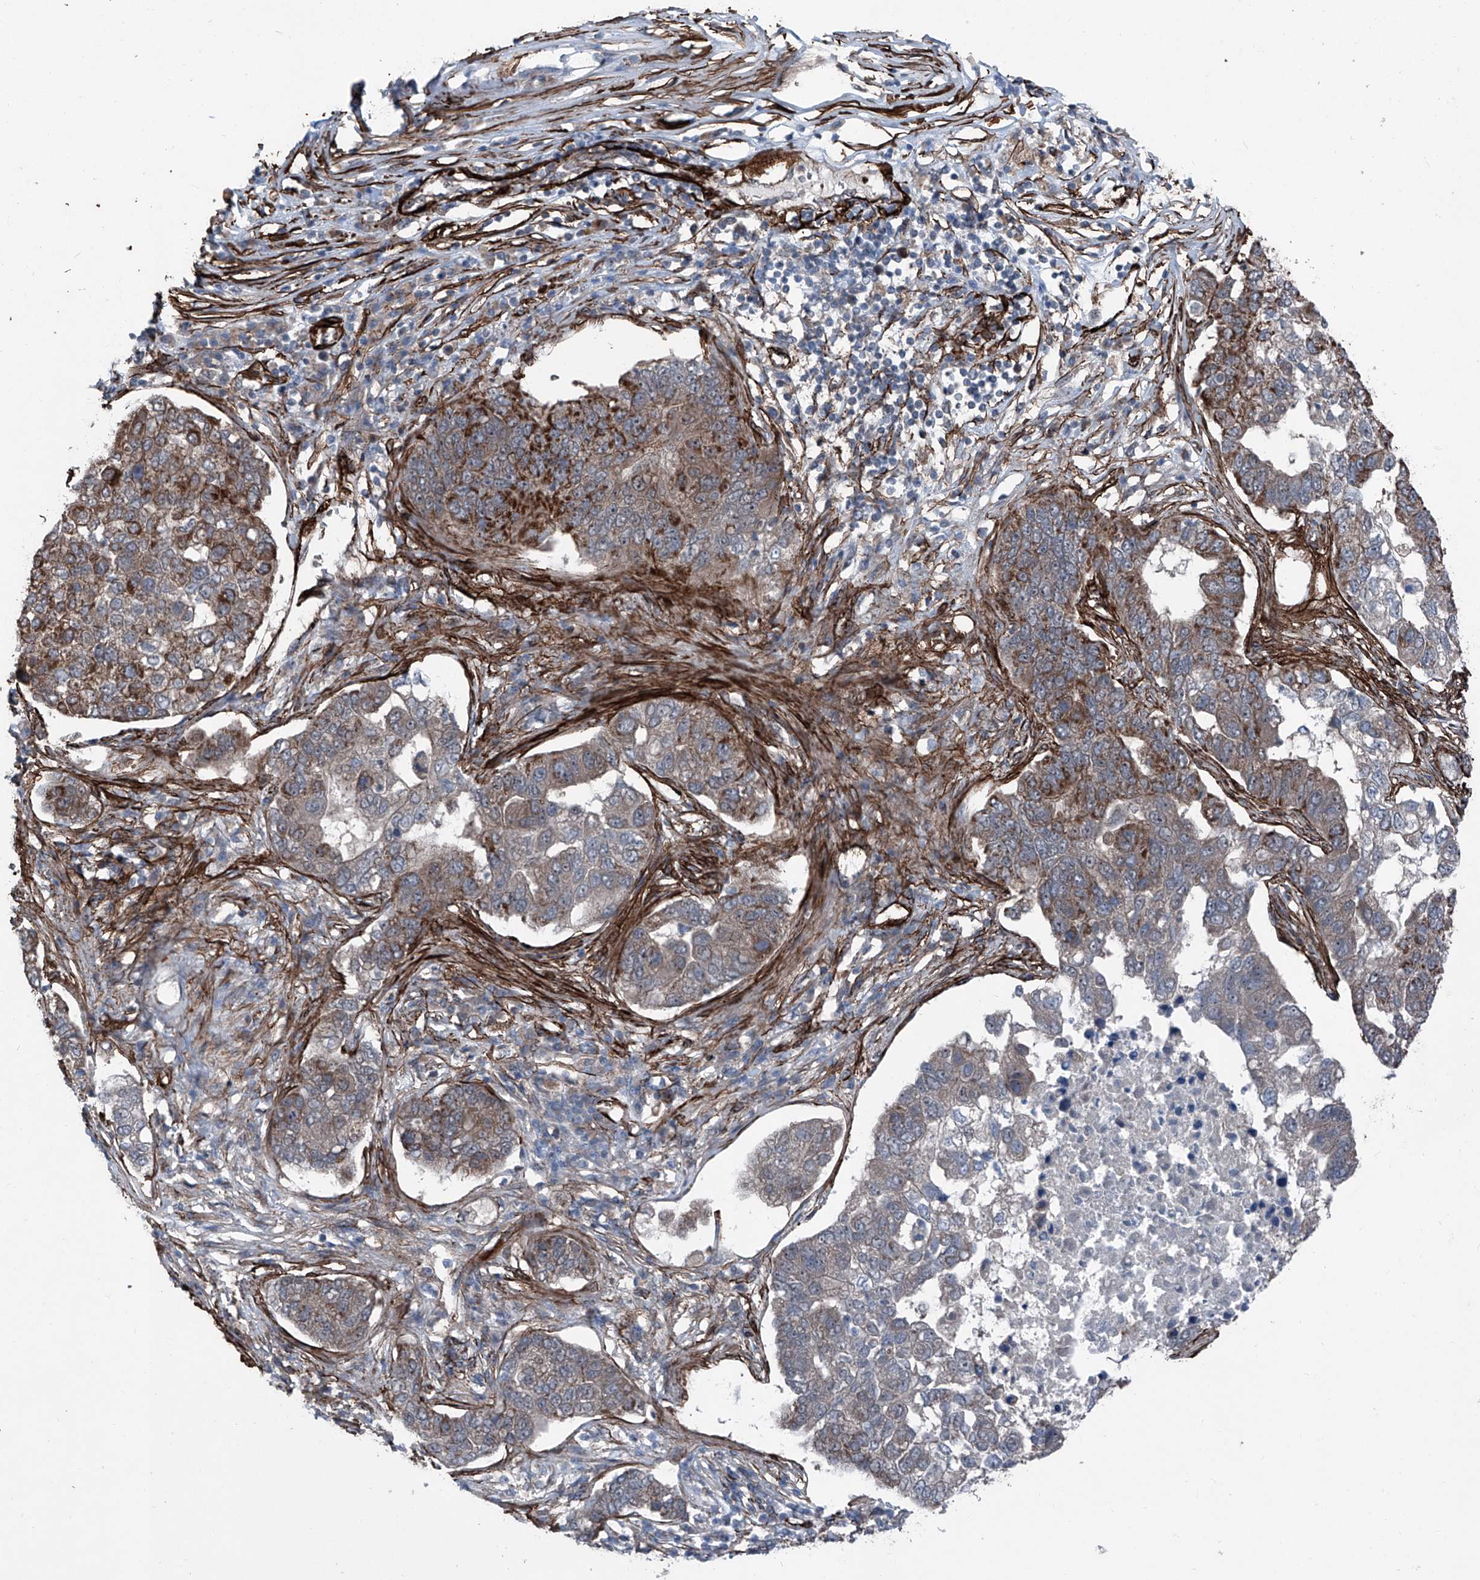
{"staining": {"intensity": "moderate", "quantity": "<25%", "location": "cytoplasmic/membranous"}, "tissue": "pancreatic cancer", "cell_type": "Tumor cells", "image_type": "cancer", "snomed": [{"axis": "morphology", "description": "Adenocarcinoma, NOS"}, {"axis": "topography", "description": "Pancreas"}], "caption": "Protein expression analysis of human pancreatic cancer (adenocarcinoma) reveals moderate cytoplasmic/membranous staining in approximately <25% of tumor cells.", "gene": "COA7", "patient": {"sex": "female", "age": 61}}